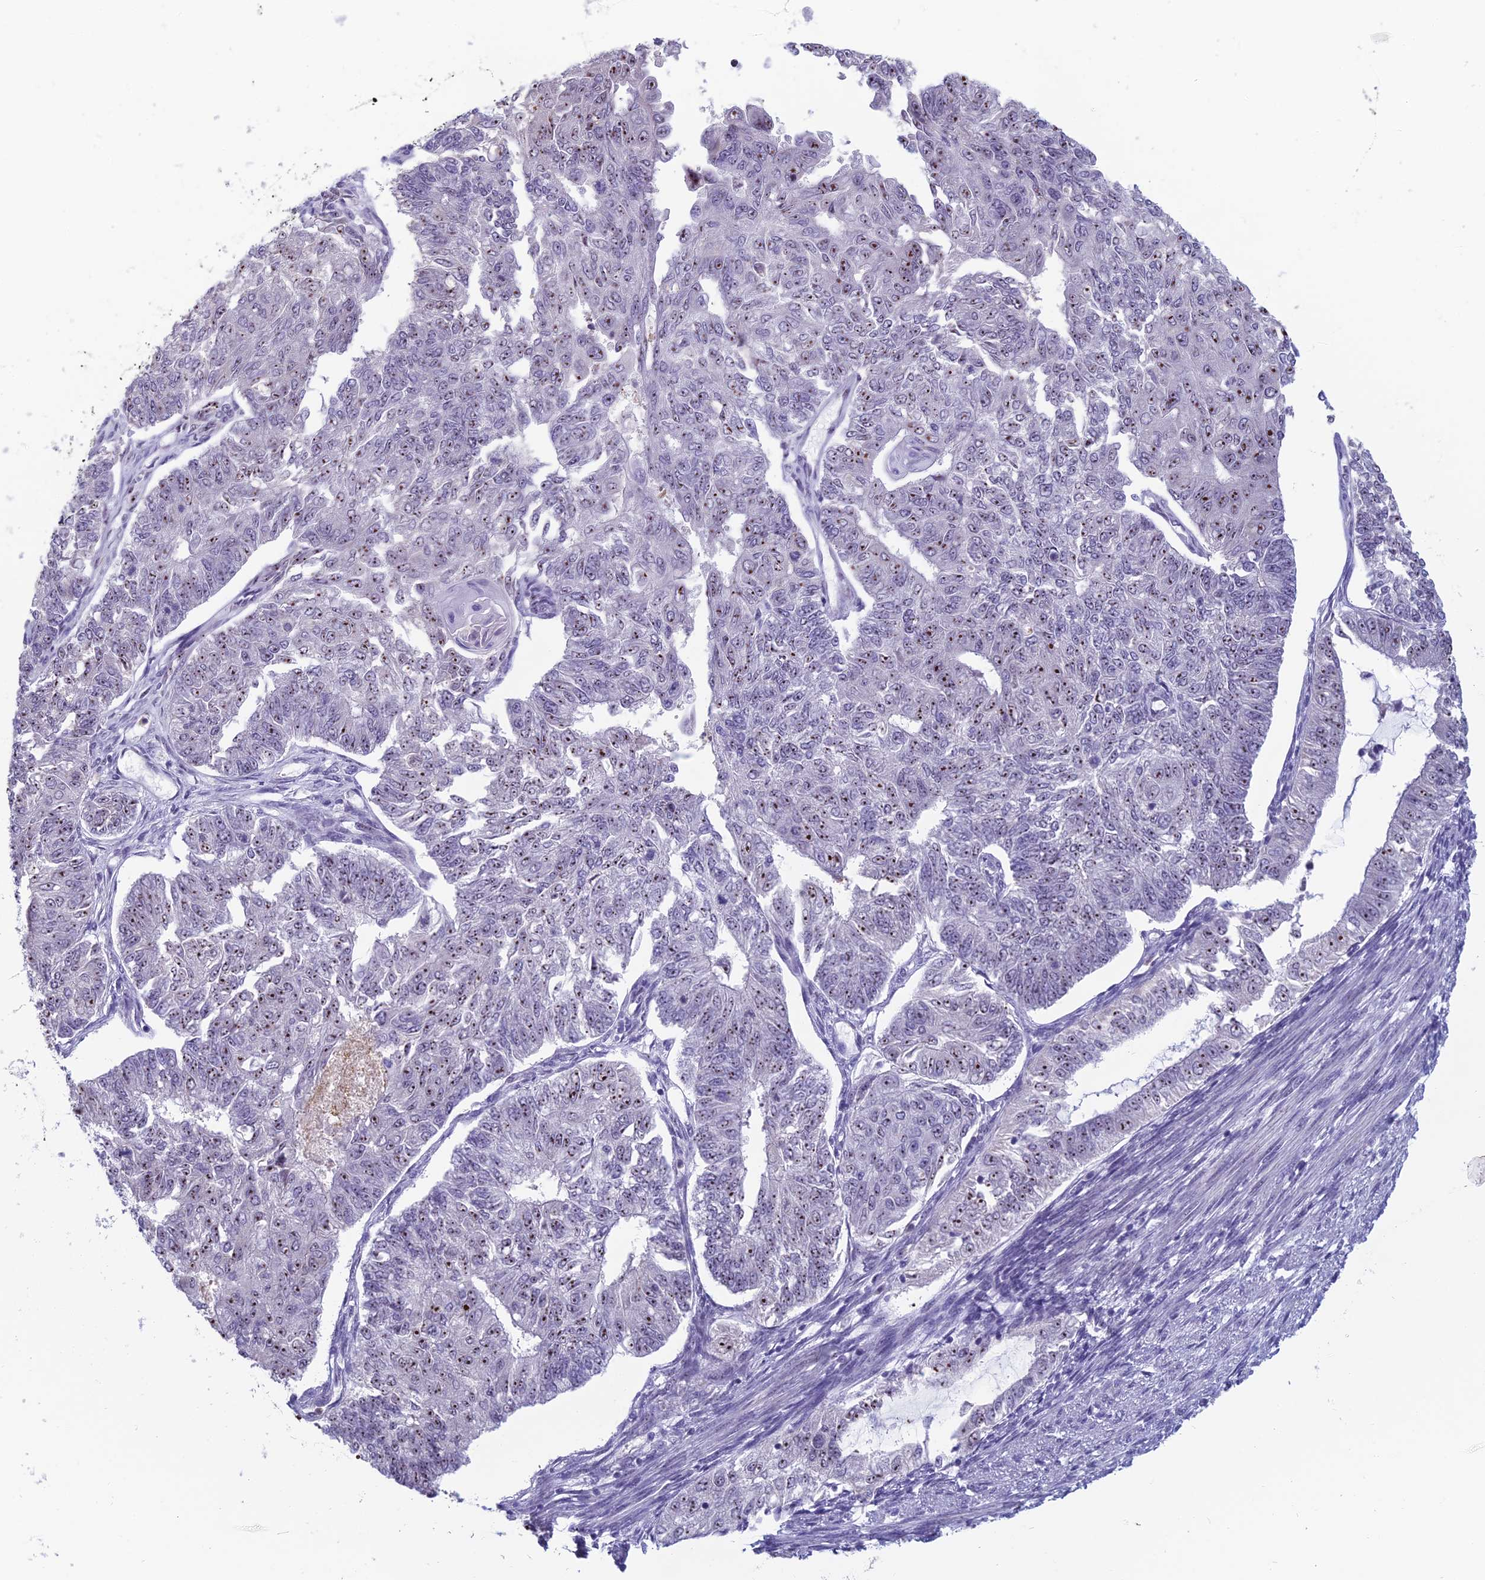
{"staining": {"intensity": "moderate", "quantity": ">75%", "location": "nuclear"}, "tissue": "endometrial cancer", "cell_type": "Tumor cells", "image_type": "cancer", "snomed": [{"axis": "morphology", "description": "Adenocarcinoma, NOS"}, {"axis": "topography", "description": "Endometrium"}], "caption": "Immunohistochemical staining of adenocarcinoma (endometrial) demonstrates moderate nuclear protein positivity in approximately >75% of tumor cells.", "gene": "NOC2L", "patient": {"sex": "female", "age": 32}}